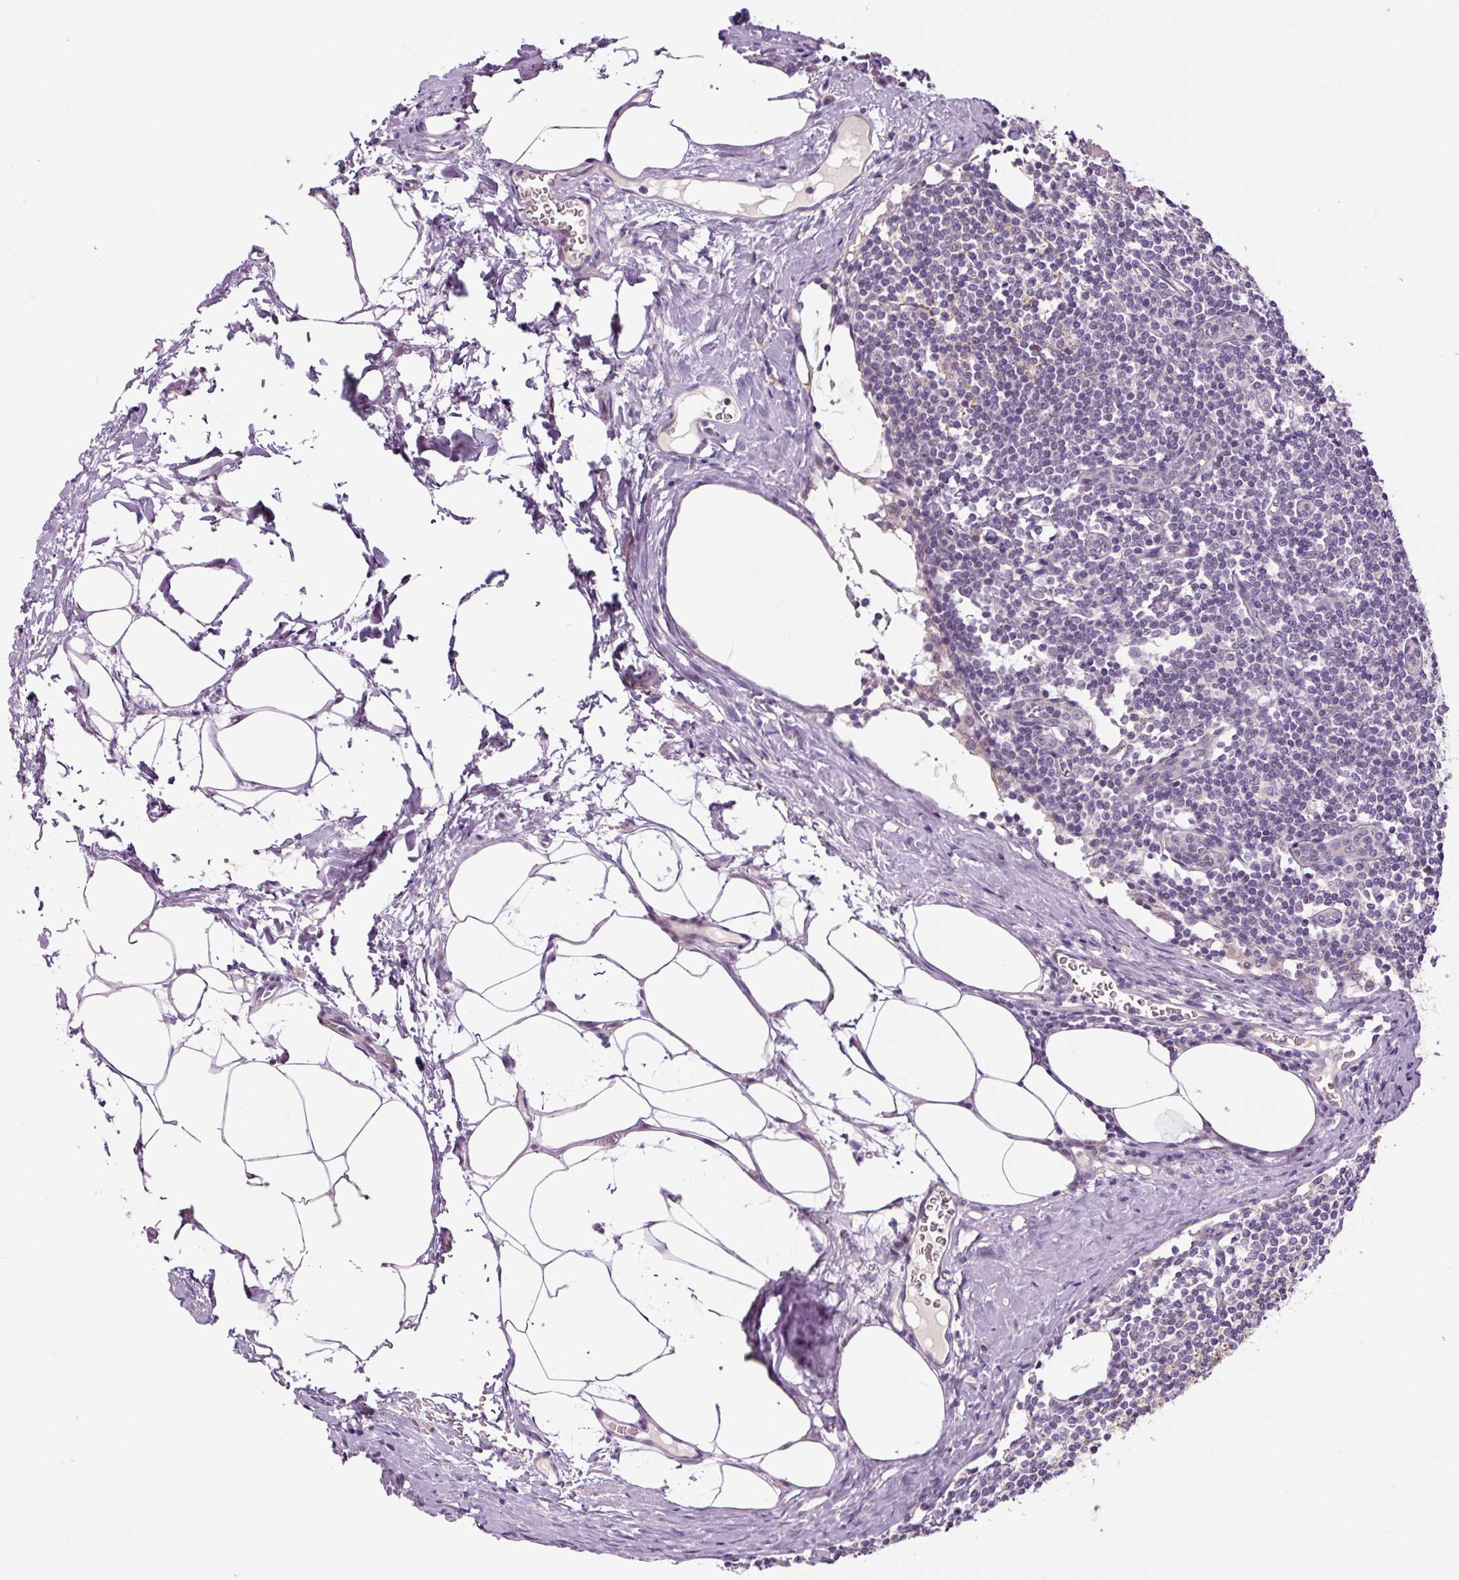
{"staining": {"intensity": "negative", "quantity": "none", "location": "none"}, "tissue": "lymph node", "cell_type": "Germinal center cells", "image_type": "normal", "snomed": [{"axis": "morphology", "description": "Normal tissue, NOS"}, {"axis": "topography", "description": "Lymph node"}], "caption": "IHC of unremarkable human lymph node exhibits no positivity in germinal center cells. (Stains: DAB (3,3'-diaminobenzidine) immunohistochemistry with hematoxylin counter stain, Microscopy: brightfield microscopy at high magnification).", "gene": "PRKAA2", "patient": {"sex": "female", "age": 59}}